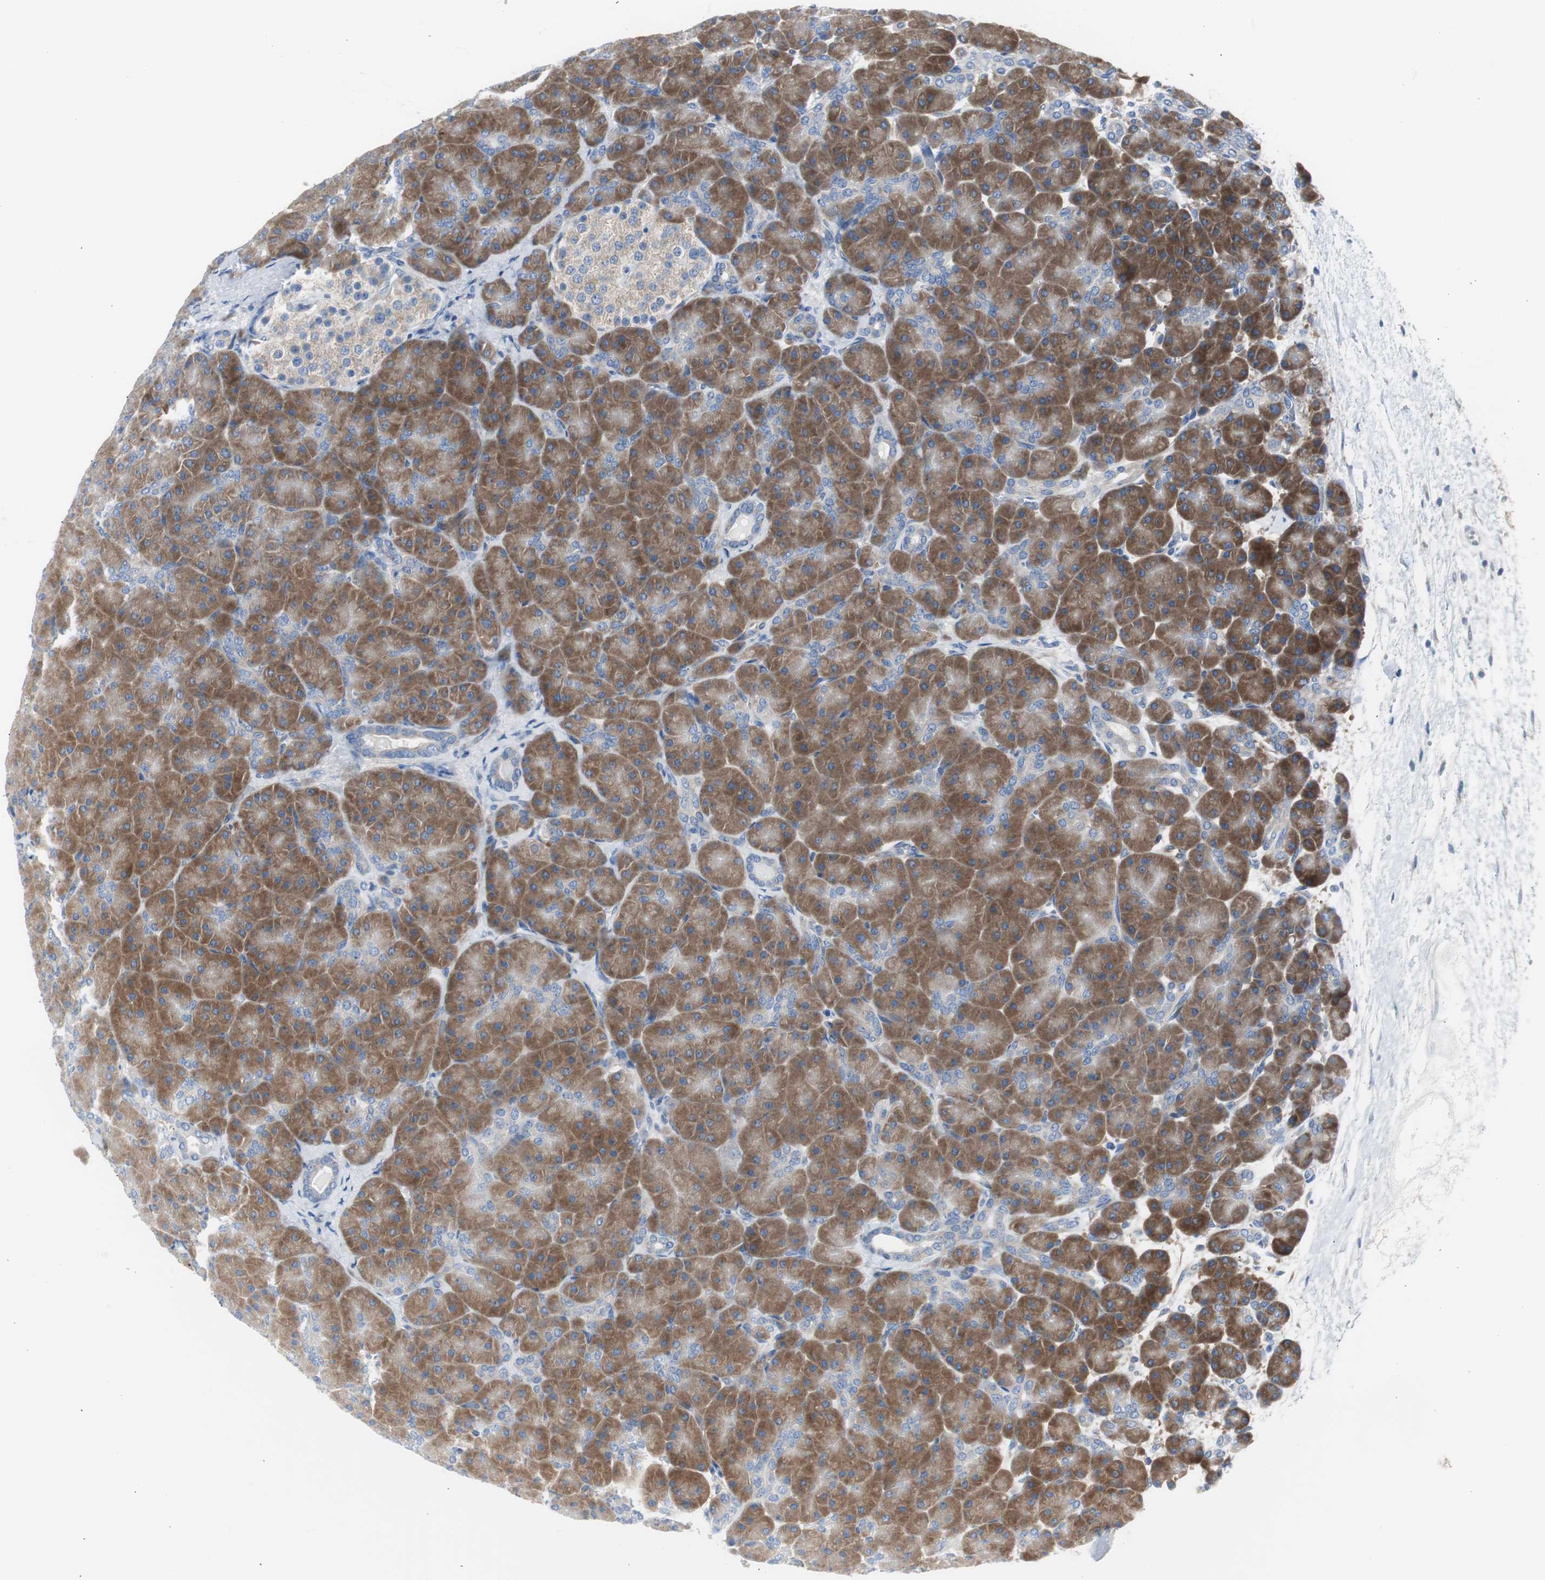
{"staining": {"intensity": "strong", "quantity": ">75%", "location": "cytoplasmic/membranous"}, "tissue": "pancreas", "cell_type": "Exocrine glandular cells", "image_type": "normal", "snomed": [{"axis": "morphology", "description": "Normal tissue, NOS"}, {"axis": "topography", "description": "Pancreas"}], "caption": "Immunohistochemistry (DAB) staining of unremarkable human pancreas reveals strong cytoplasmic/membranous protein staining in about >75% of exocrine glandular cells. (DAB (3,3'-diaminobenzidine) = brown stain, brightfield microscopy at high magnification).", "gene": "RPS12", "patient": {"sex": "male", "age": 66}}